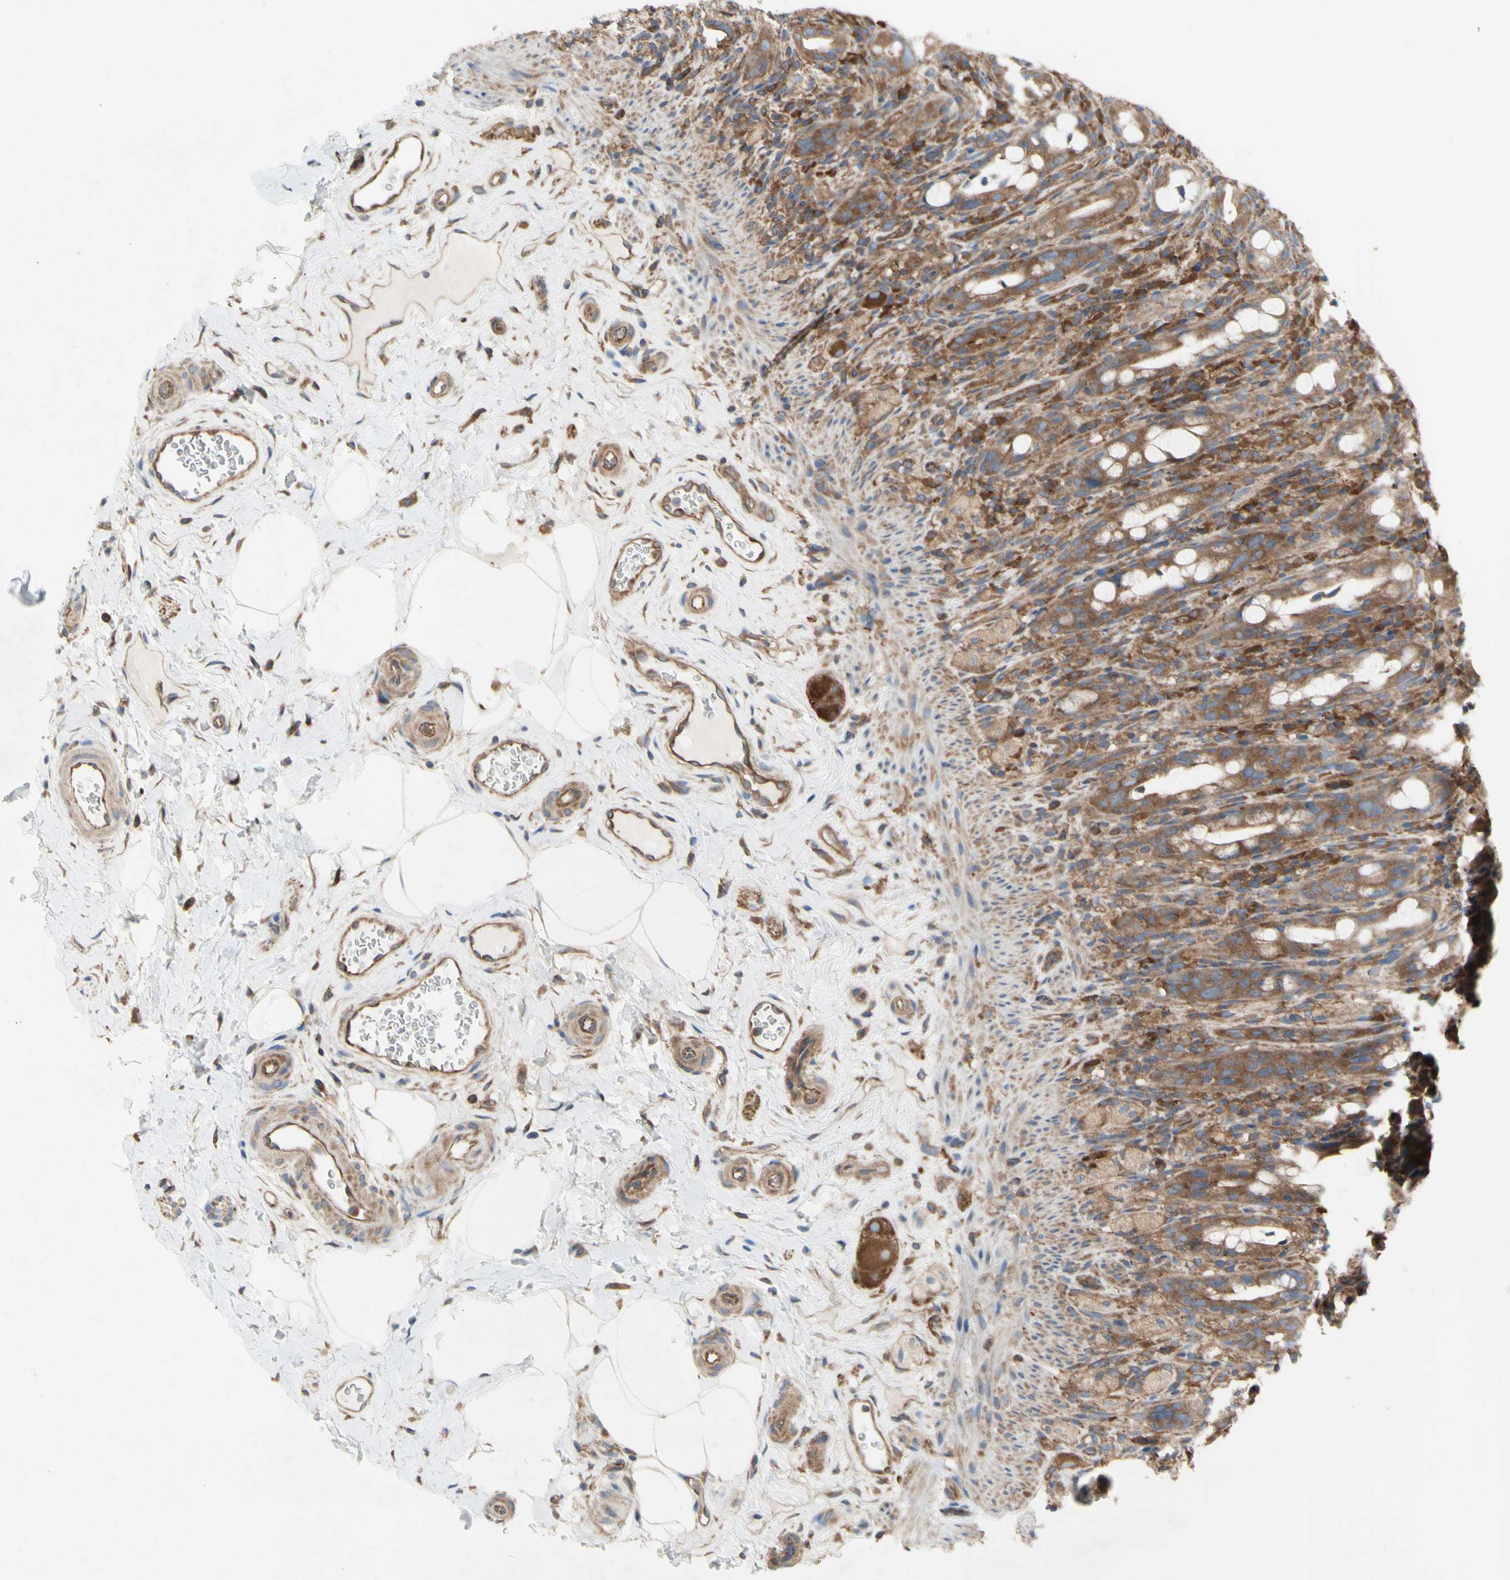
{"staining": {"intensity": "moderate", "quantity": ">75%", "location": "cytoplasmic/membranous"}, "tissue": "rectum", "cell_type": "Glandular cells", "image_type": "normal", "snomed": [{"axis": "morphology", "description": "Normal tissue, NOS"}, {"axis": "topography", "description": "Rectum"}], "caption": "Protein expression by IHC exhibits moderate cytoplasmic/membranous expression in about >75% of glandular cells in unremarkable rectum.", "gene": "KLC1", "patient": {"sex": "male", "age": 44}}